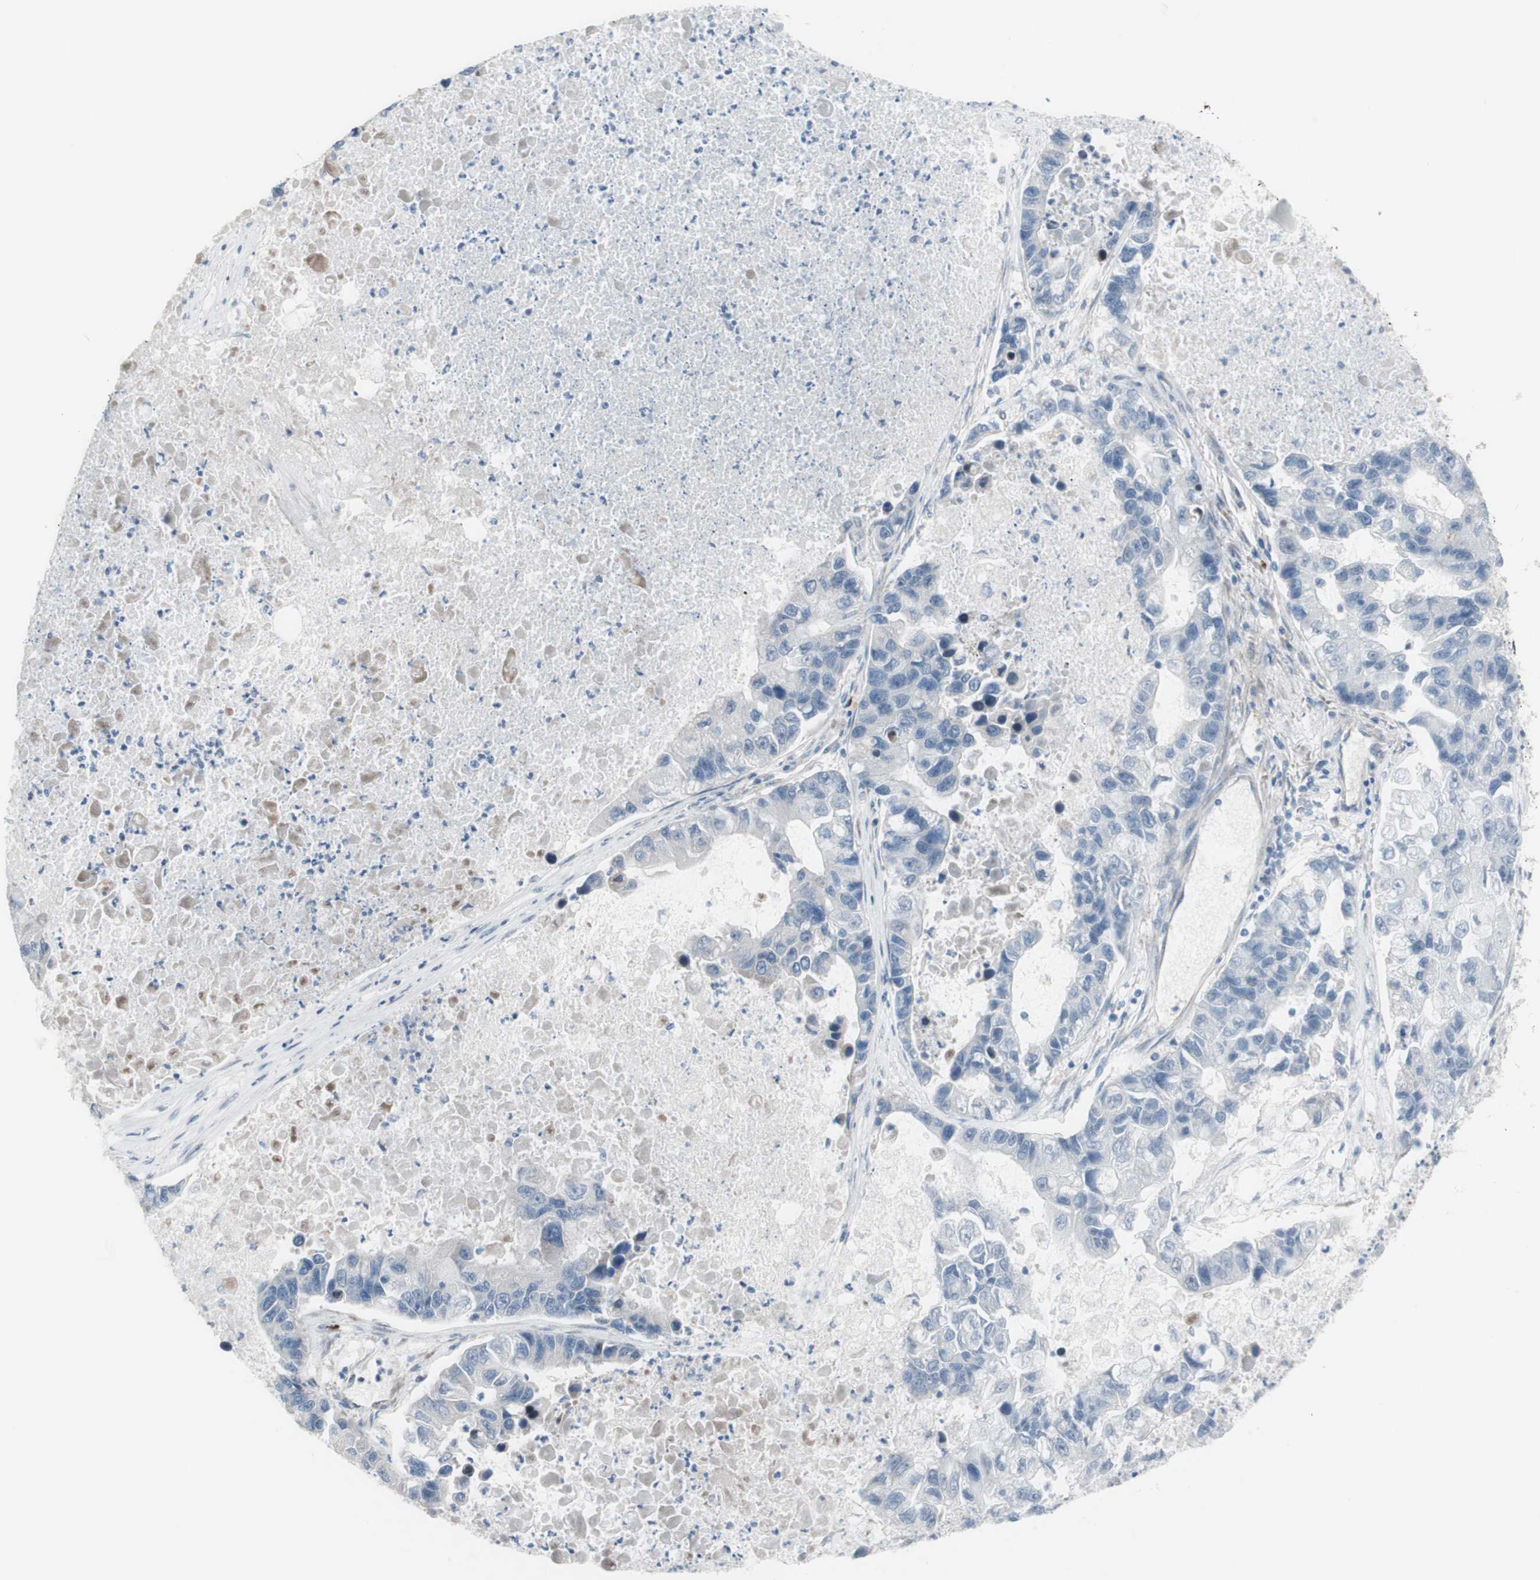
{"staining": {"intensity": "negative", "quantity": "none", "location": "none"}, "tissue": "lung cancer", "cell_type": "Tumor cells", "image_type": "cancer", "snomed": [{"axis": "morphology", "description": "Adenocarcinoma, NOS"}, {"axis": "topography", "description": "Lung"}], "caption": "Photomicrograph shows no significant protein staining in tumor cells of adenocarcinoma (lung).", "gene": "PHTF2", "patient": {"sex": "female", "age": 51}}